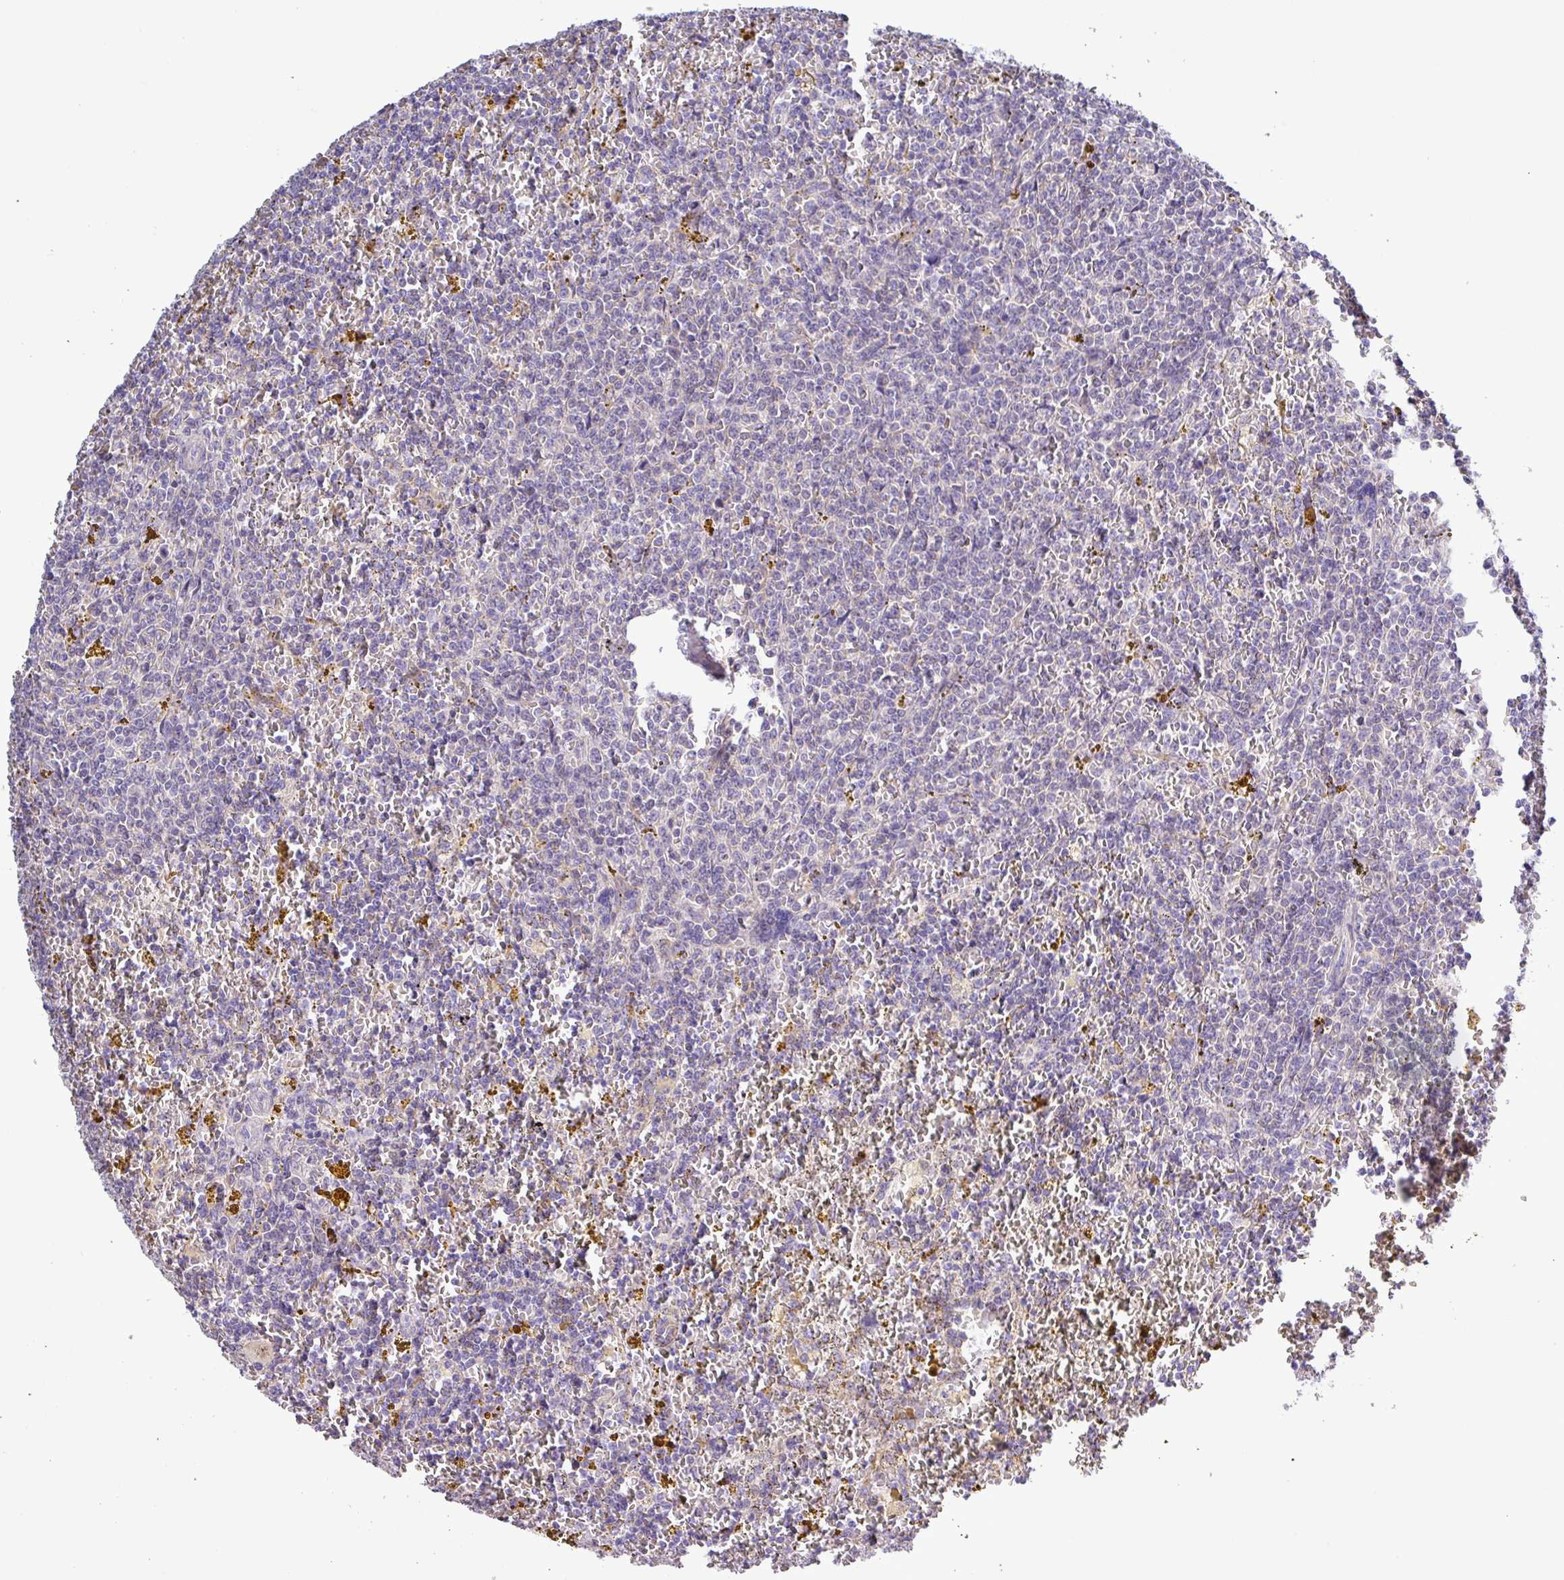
{"staining": {"intensity": "negative", "quantity": "none", "location": "none"}, "tissue": "lymphoma", "cell_type": "Tumor cells", "image_type": "cancer", "snomed": [{"axis": "morphology", "description": "Malignant lymphoma, non-Hodgkin's type, Low grade"}, {"axis": "topography", "description": "Spleen"}, {"axis": "topography", "description": "Lymph node"}], "caption": "Tumor cells are negative for brown protein staining in low-grade malignant lymphoma, non-Hodgkin's type. (DAB (3,3'-diaminobenzidine) immunohistochemistry (IHC) with hematoxylin counter stain).", "gene": "SFTPB", "patient": {"sex": "female", "age": 66}}